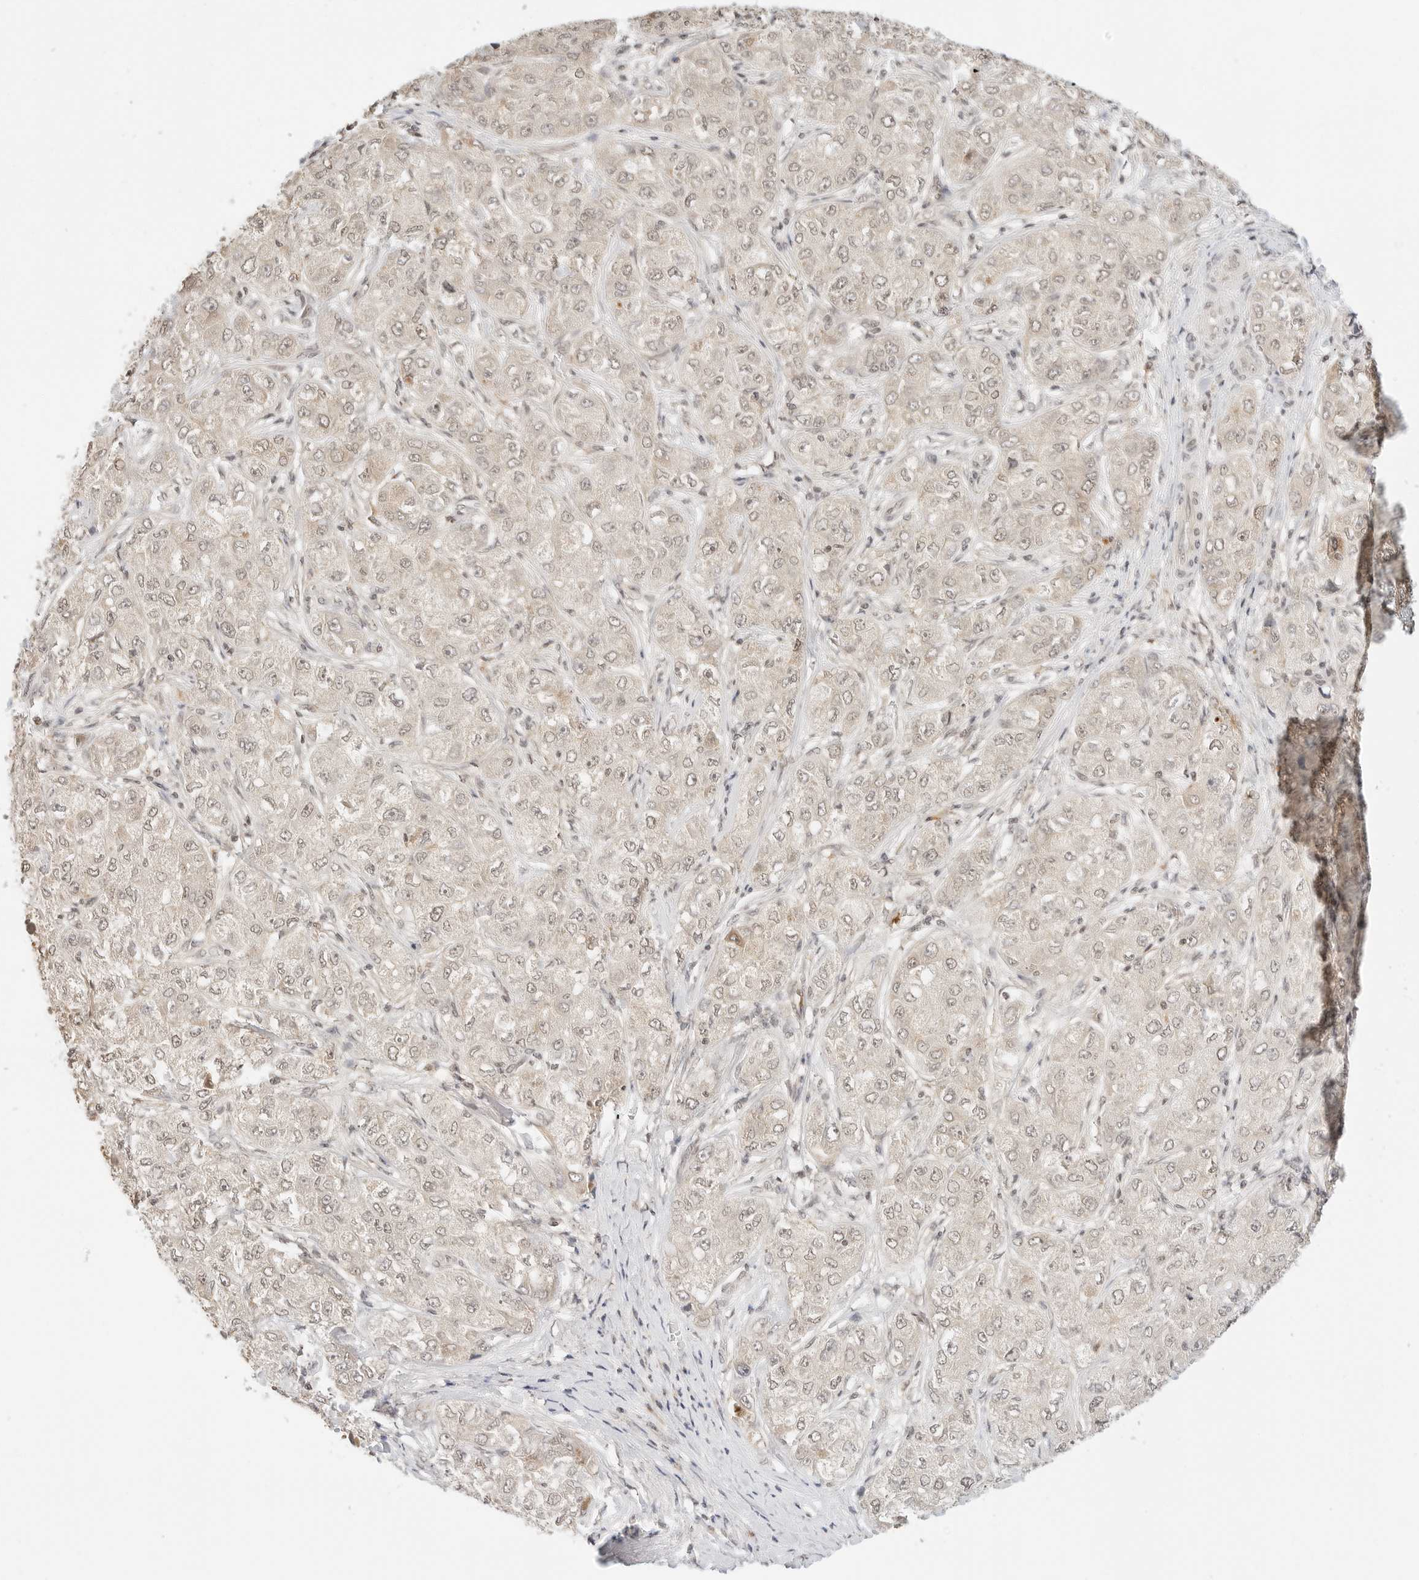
{"staining": {"intensity": "weak", "quantity": ">75%", "location": "nuclear"}, "tissue": "liver cancer", "cell_type": "Tumor cells", "image_type": "cancer", "snomed": [{"axis": "morphology", "description": "Carcinoma, Hepatocellular, NOS"}, {"axis": "topography", "description": "Liver"}], "caption": "The micrograph demonstrates immunohistochemical staining of liver hepatocellular carcinoma. There is weak nuclear positivity is appreciated in about >75% of tumor cells. The staining is performed using DAB (3,3'-diaminobenzidine) brown chromogen to label protein expression. The nuclei are counter-stained blue using hematoxylin.", "gene": "SEPTIN4", "patient": {"sex": "male", "age": 80}}